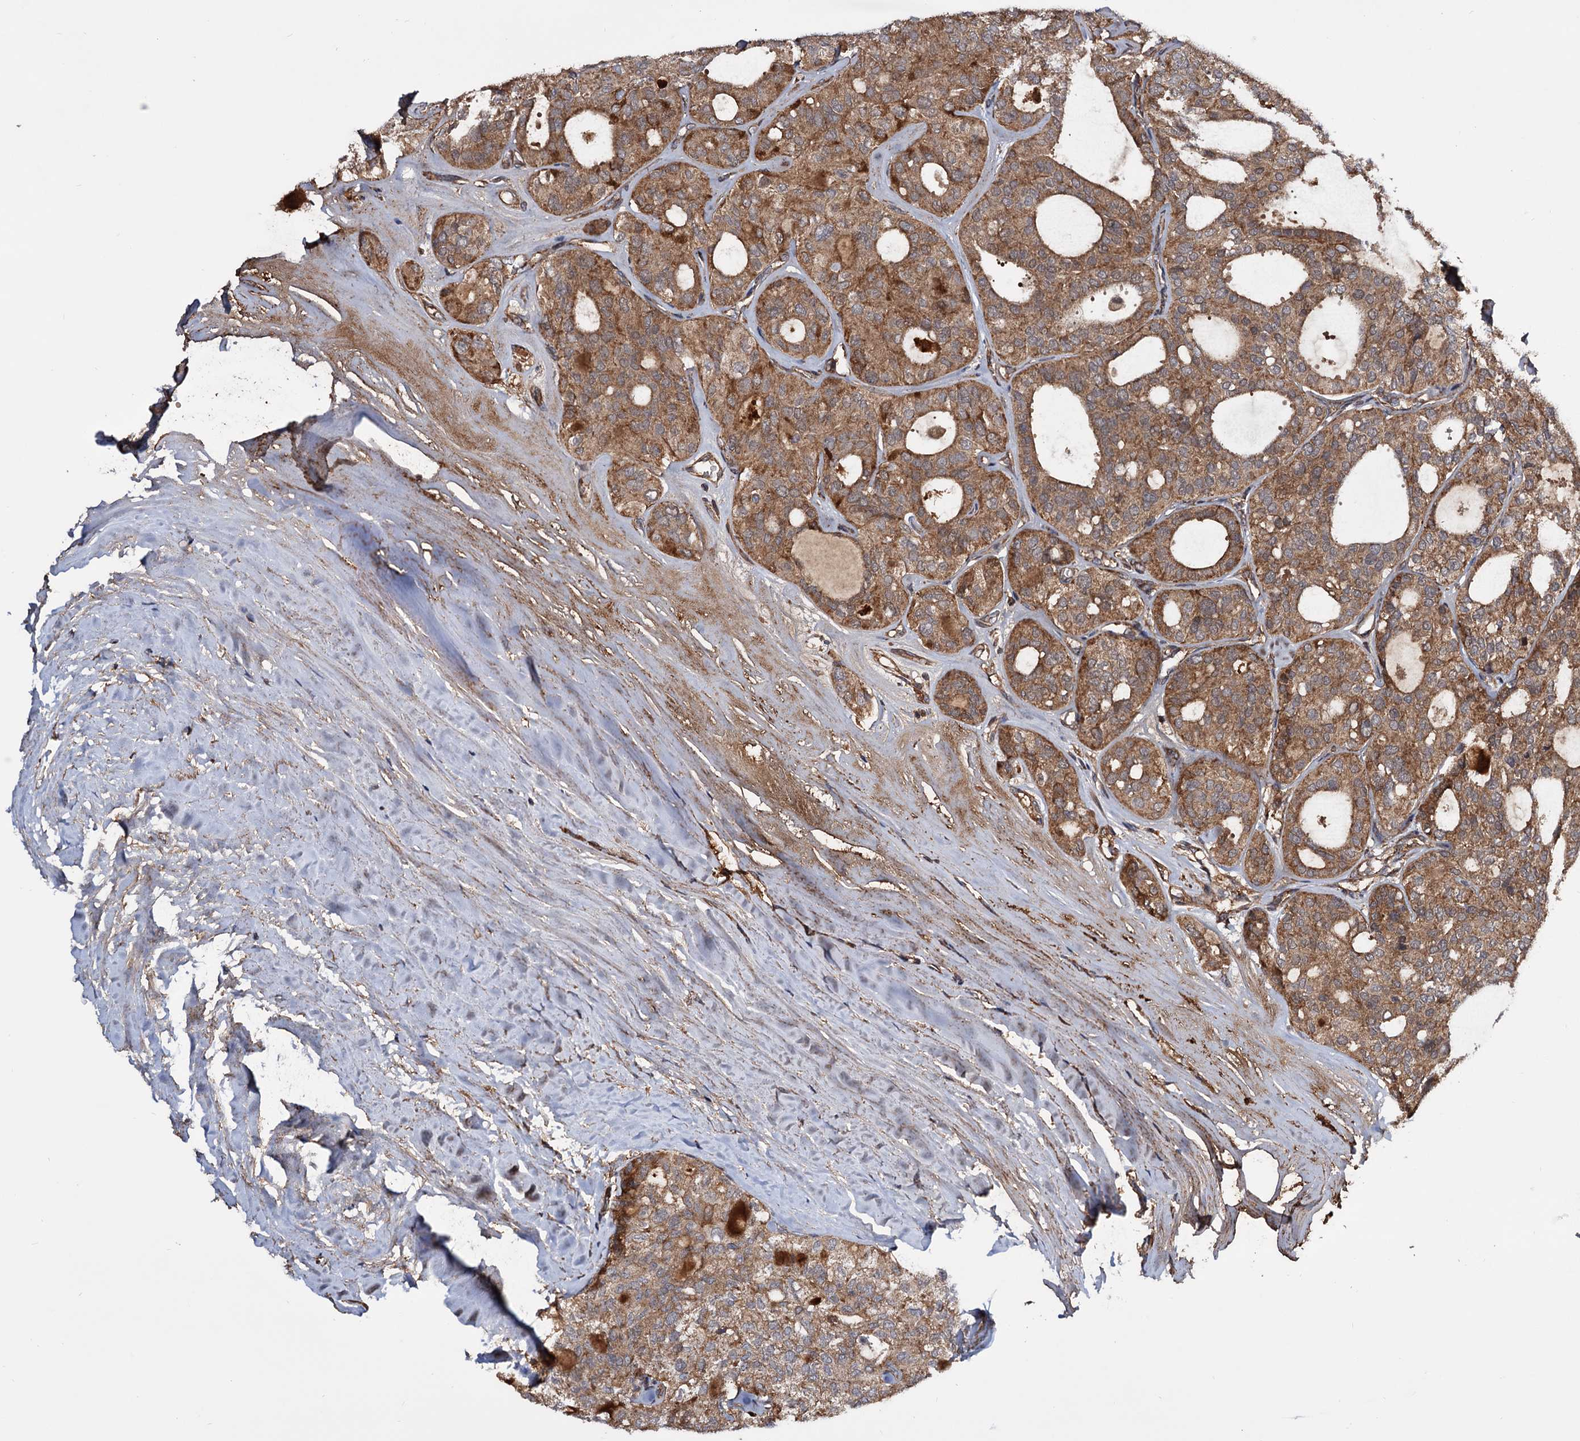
{"staining": {"intensity": "moderate", "quantity": ">75%", "location": "cytoplasmic/membranous"}, "tissue": "thyroid cancer", "cell_type": "Tumor cells", "image_type": "cancer", "snomed": [{"axis": "morphology", "description": "Follicular adenoma carcinoma, NOS"}, {"axis": "topography", "description": "Thyroid gland"}], "caption": "Immunohistochemistry (IHC) of human thyroid cancer (follicular adenoma carcinoma) reveals medium levels of moderate cytoplasmic/membranous staining in about >75% of tumor cells. The staining is performed using DAB (3,3'-diaminobenzidine) brown chromogen to label protein expression. The nuclei are counter-stained blue using hematoxylin.", "gene": "MRPL42", "patient": {"sex": "male", "age": 75}}